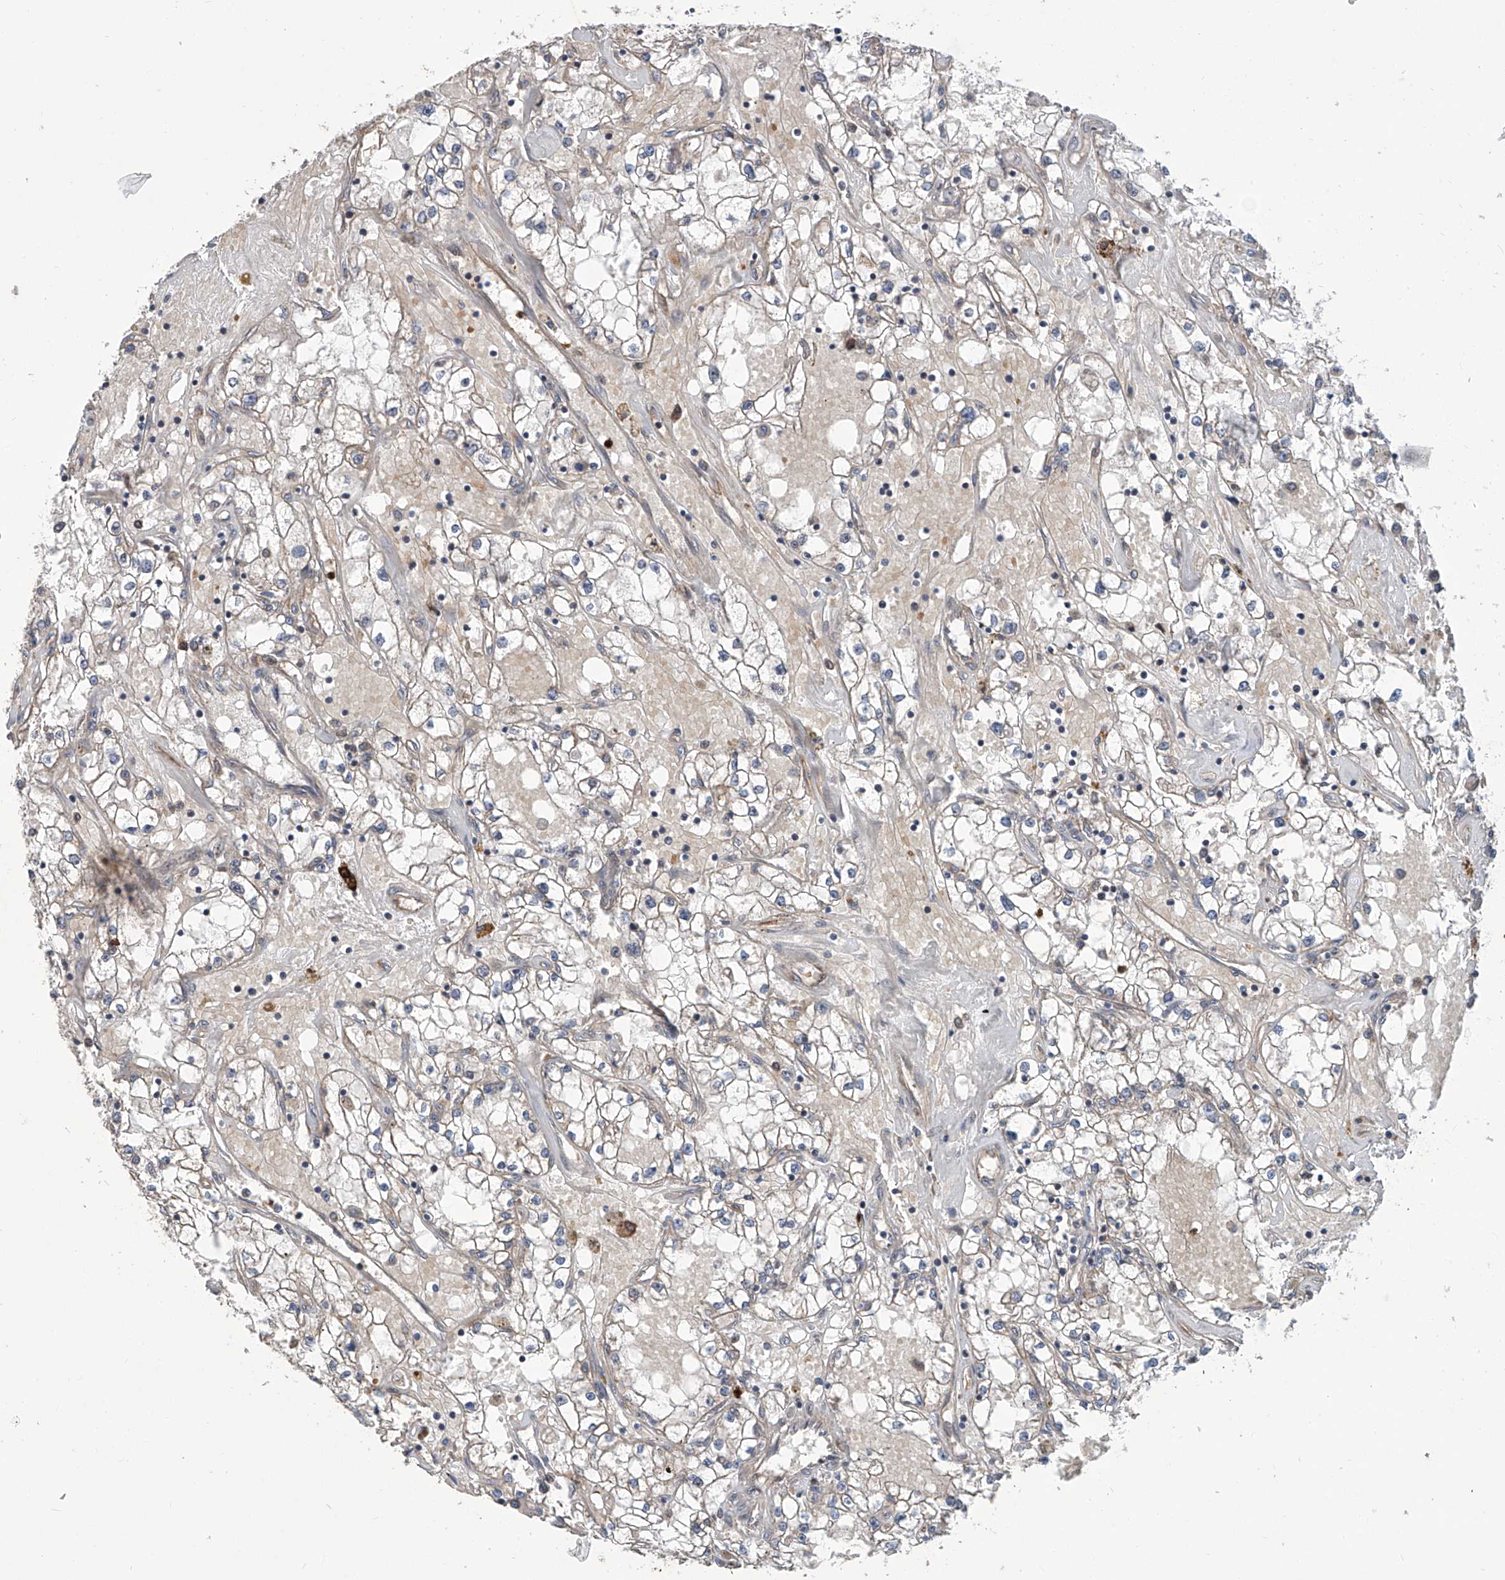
{"staining": {"intensity": "negative", "quantity": "none", "location": "none"}, "tissue": "renal cancer", "cell_type": "Tumor cells", "image_type": "cancer", "snomed": [{"axis": "morphology", "description": "Adenocarcinoma, NOS"}, {"axis": "topography", "description": "Kidney"}], "caption": "This is a micrograph of IHC staining of renal adenocarcinoma, which shows no staining in tumor cells. (Stains: DAB immunohistochemistry with hematoxylin counter stain, Microscopy: brightfield microscopy at high magnification).", "gene": "EIF2D", "patient": {"sex": "male", "age": 56}}